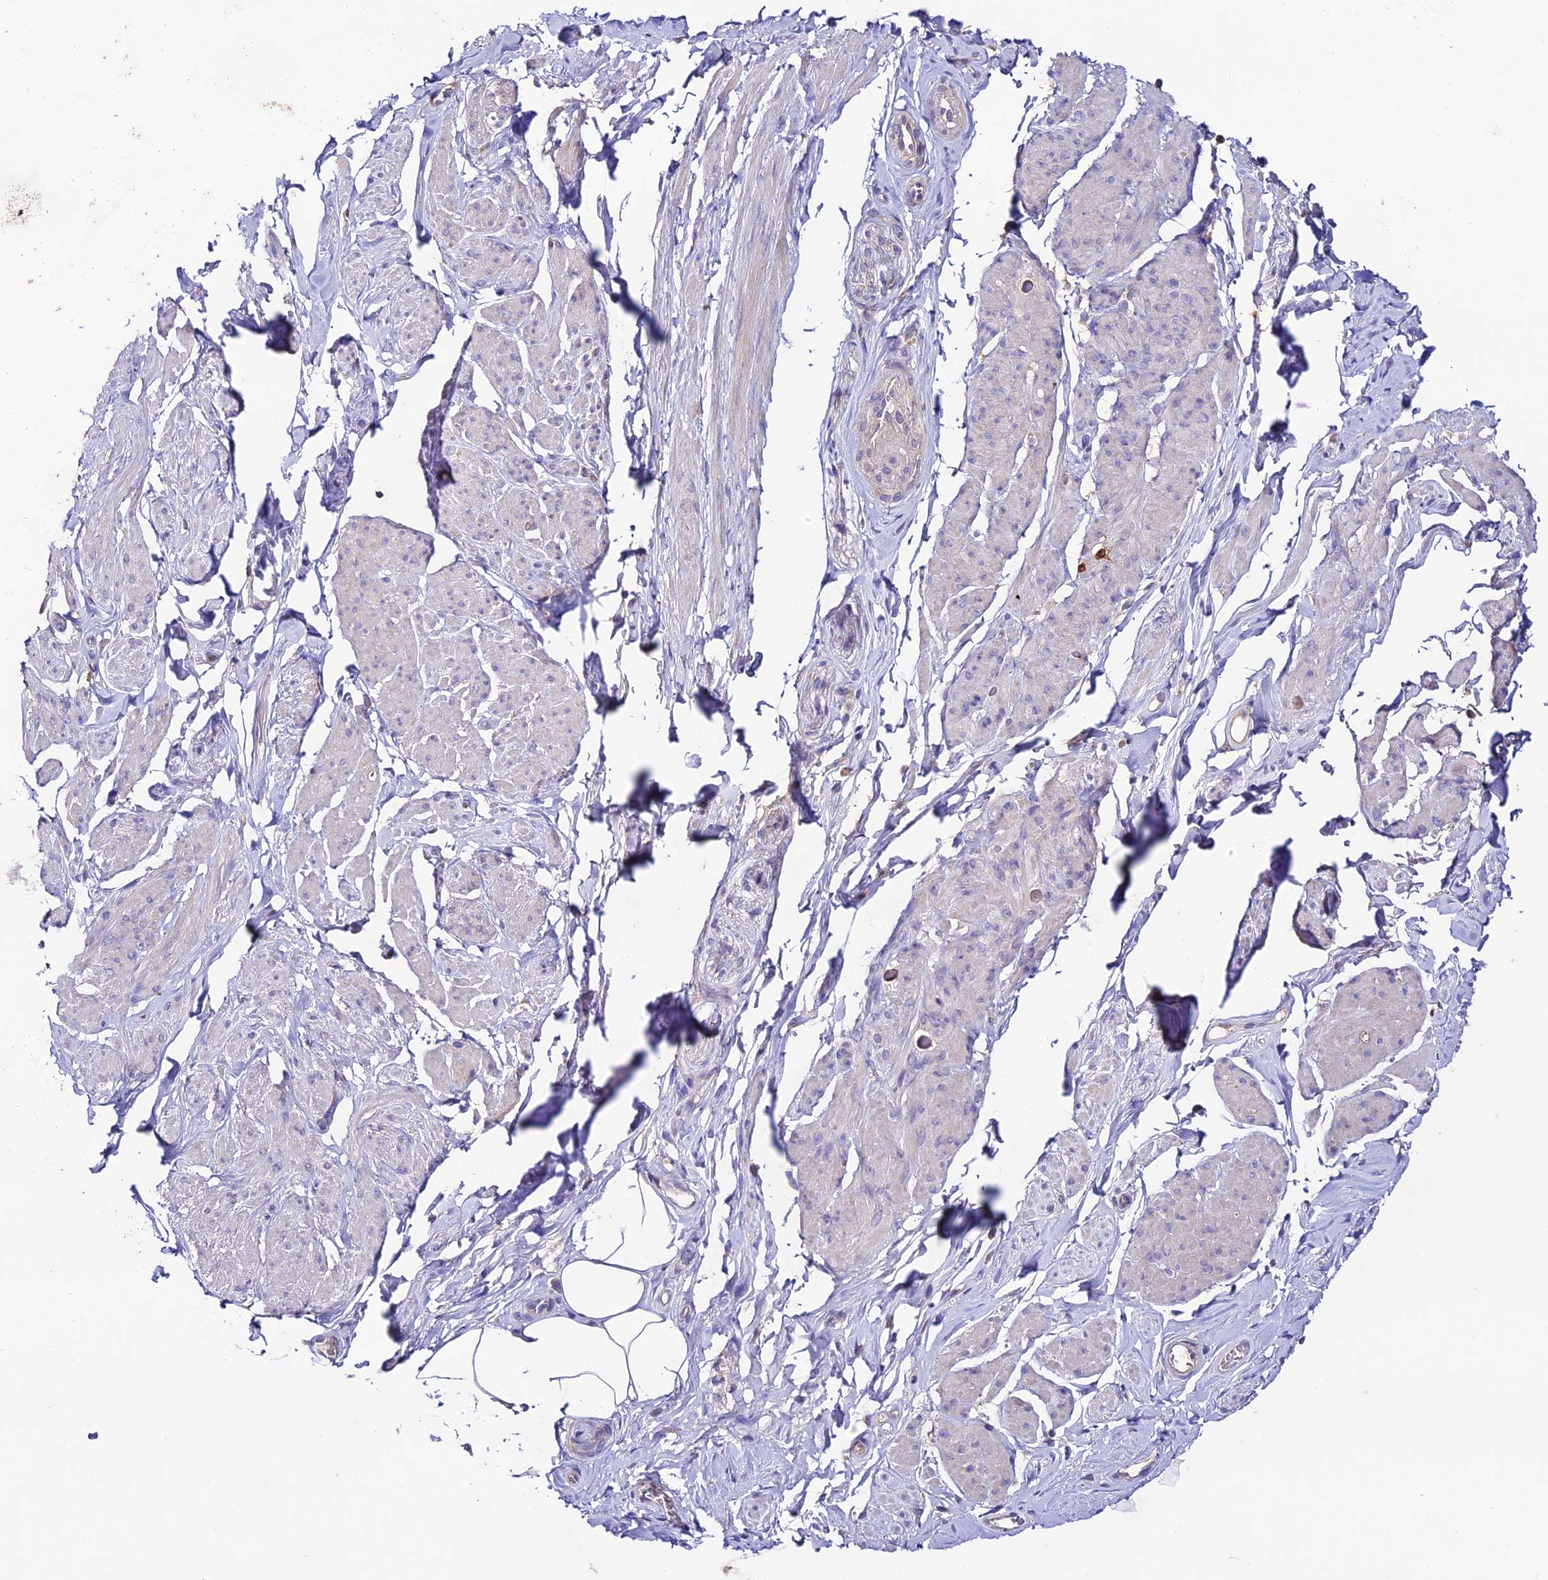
{"staining": {"intensity": "negative", "quantity": "none", "location": "none"}, "tissue": "smooth muscle", "cell_type": "Smooth muscle cells", "image_type": "normal", "snomed": [{"axis": "morphology", "description": "Normal tissue, NOS"}, {"axis": "topography", "description": "Smooth muscle"}, {"axis": "topography", "description": "Peripheral nerve tissue"}], "caption": "IHC of benign smooth muscle reveals no expression in smooth muscle cells.", "gene": "BRME1", "patient": {"sex": "male", "age": 69}}